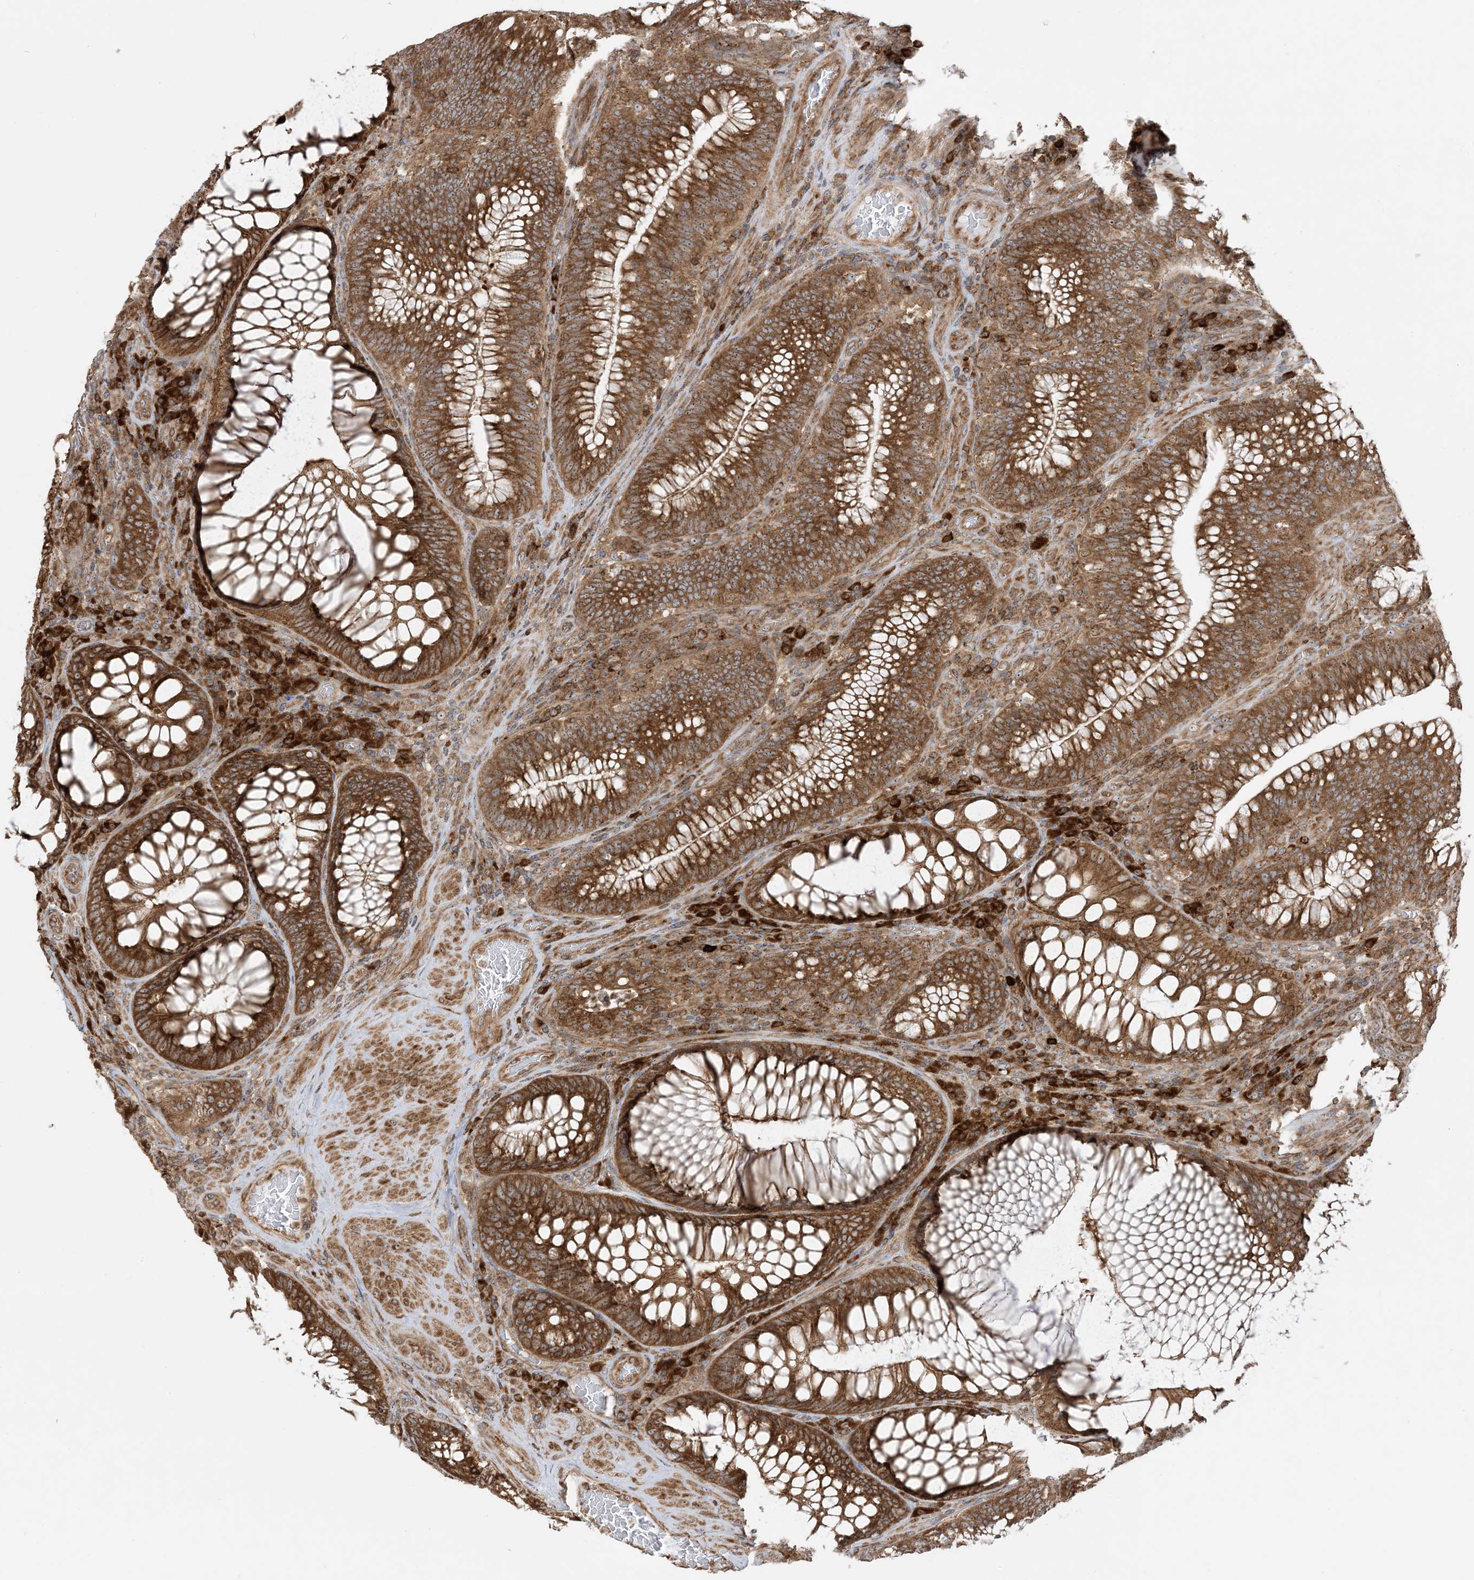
{"staining": {"intensity": "strong", "quantity": ">75%", "location": "cytoplasmic/membranous,nuclear"}, "tissue": "colorectal cancer", "cell_type": "Tumor cells", "image_type": "cancer", "snomed": [{"axis": "morphology", "description": "Normal tissue, NOS"}, {"axis": "topography", "description": "Colon"}], "caption": "Immunohistochemical staining of human colorectal cancer reveals high levels of strong cytoplasmic/membranous and nuclear protein expression in about >75% of tumor cells.", "gene": "SRP72", "patient": {"sex": "female", "age": 82}}